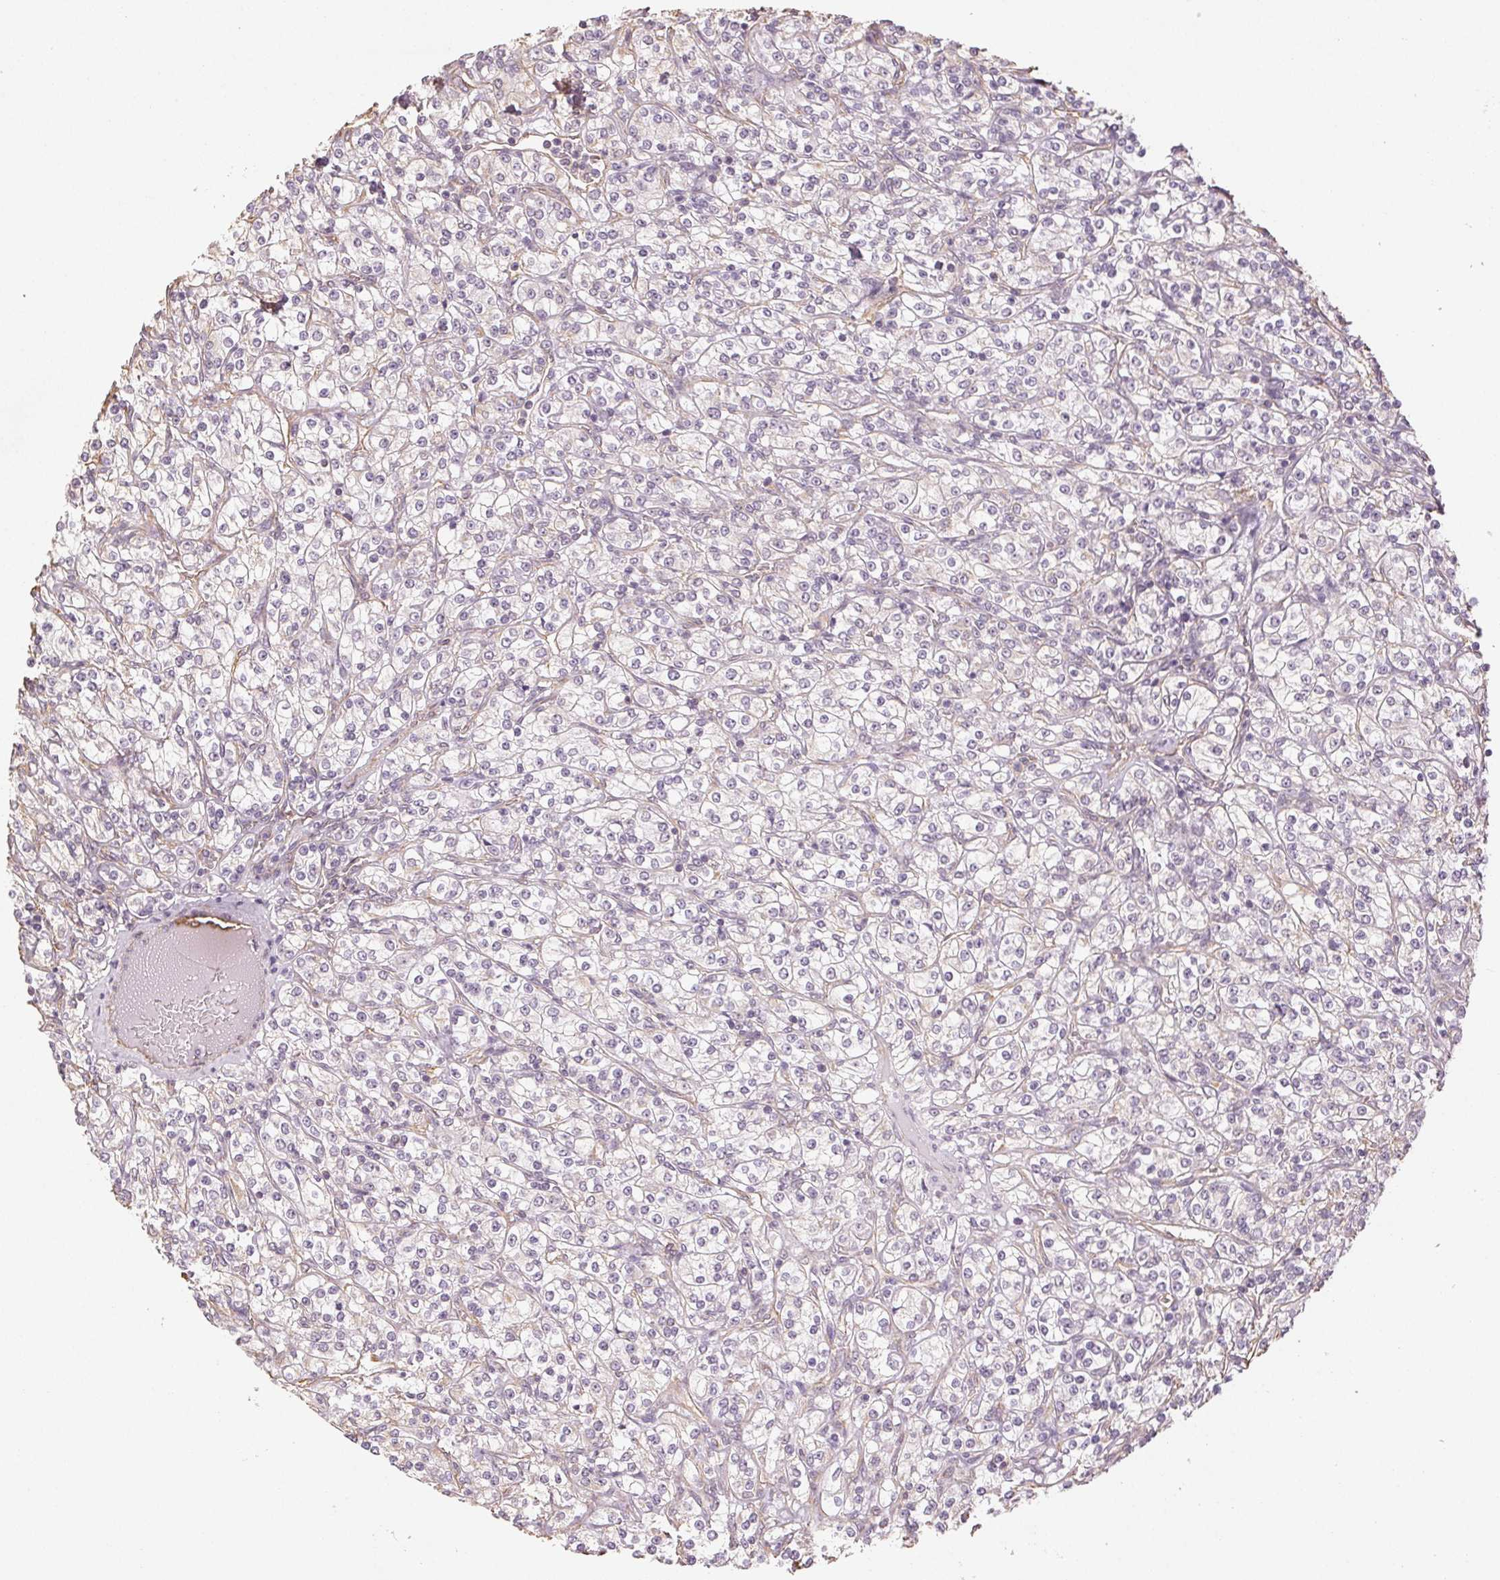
{"staining": {"intensity": "negative", "quantity": "none", "location": "none"}, "tissue": "renal cancer", "cell_type": "Tumor cells", "image_type": "cancer", "snomed": [{"axis": "morphology", "description": "Adenocarcinoma, NOS"}, {"axis": "topography", "description": "Kidney"}], "caption": "Tumor cells are negative for protein expression in human renal adenocarcinoma. (DAB (3,3'-diaminobenzidine) IHC visualized using brightfield microscopy, high magnification).", "gene": "COL7A1", "patient": {"sex": "male", "age": 77}}